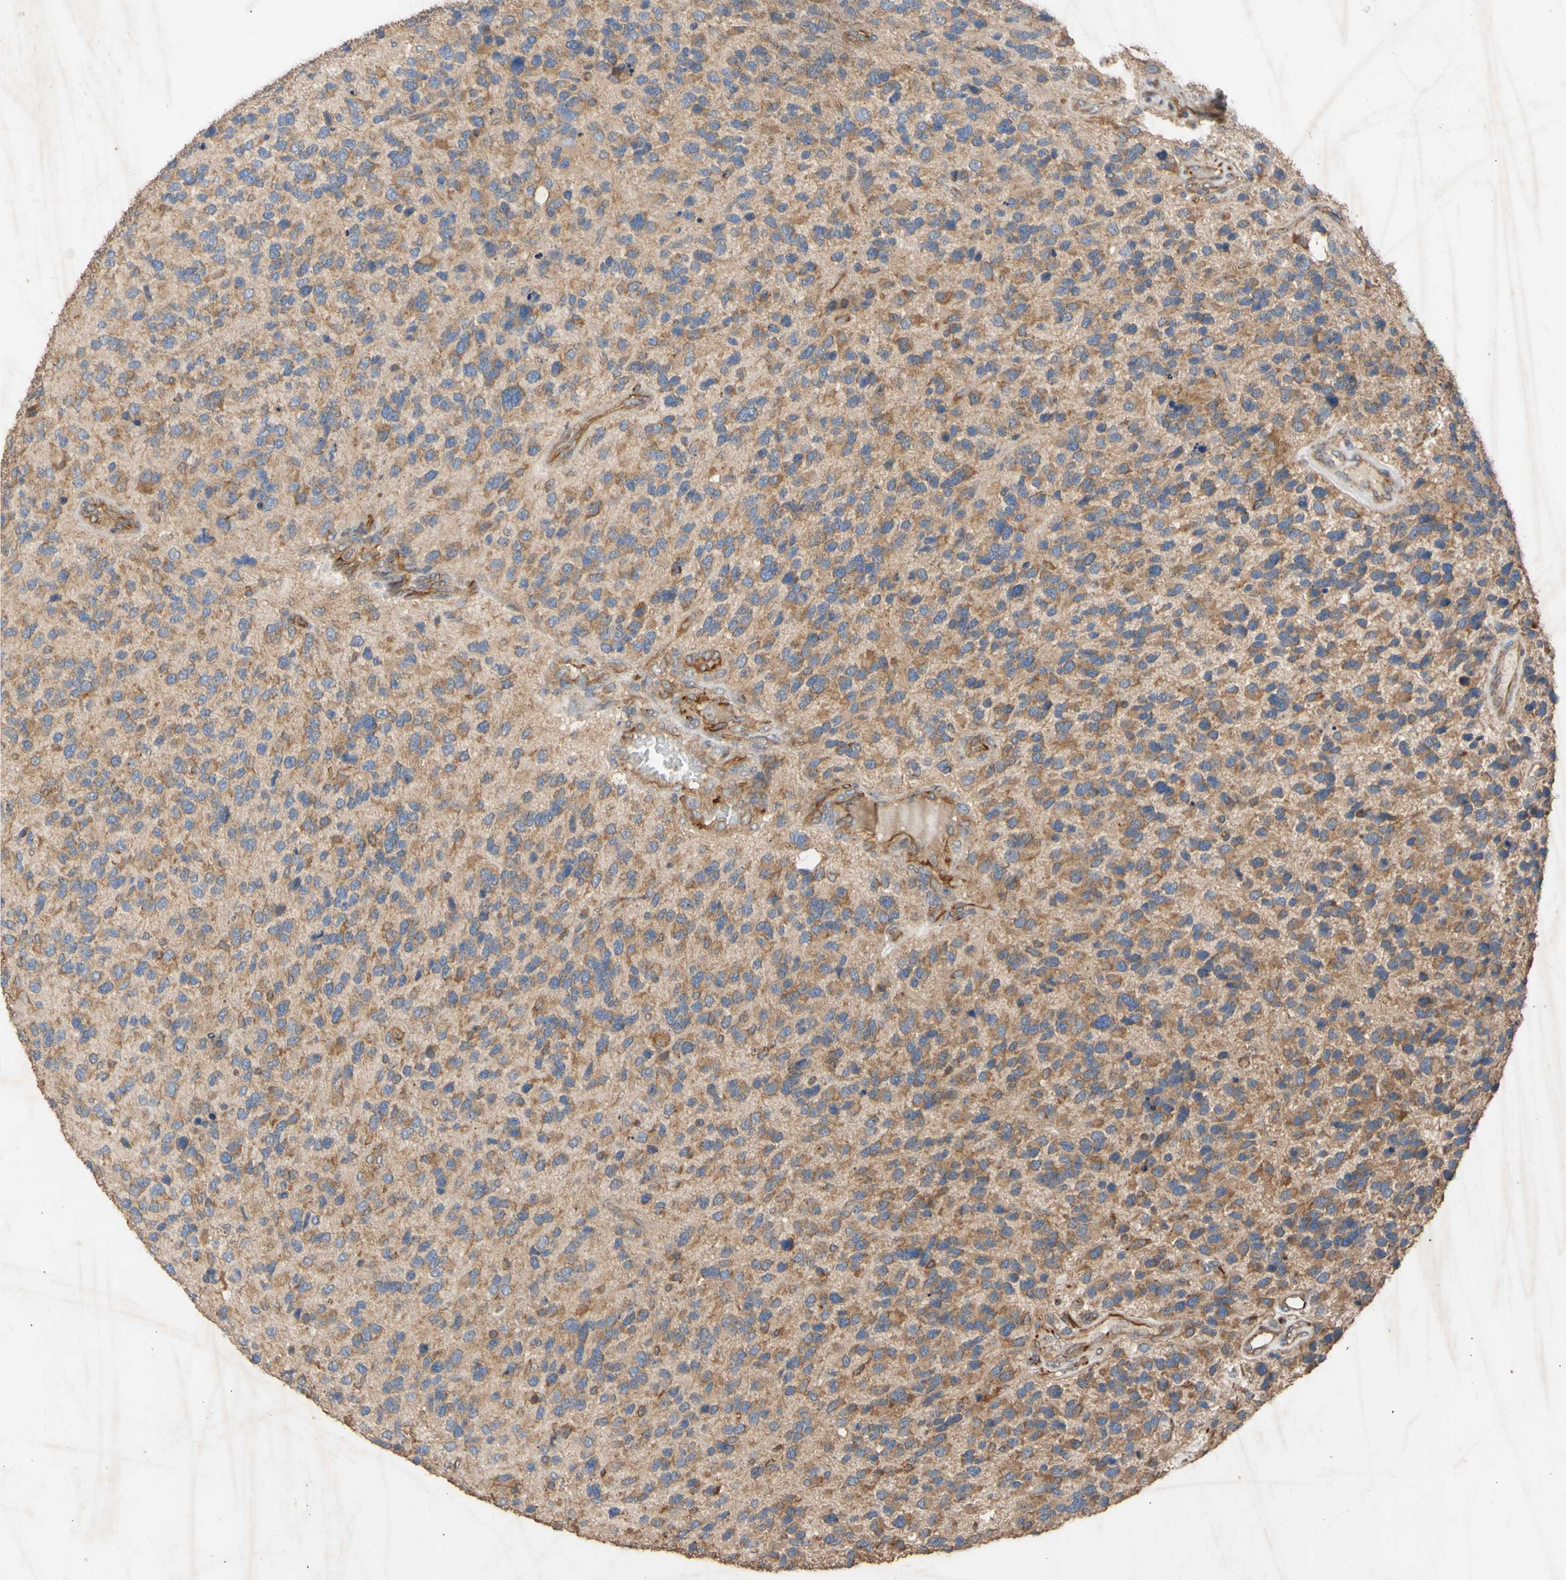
{"staining": {"intensity": "moderate", "quantity": ">75%", "location": "cytoplasmic/membranous"}, "tissue": "glioma", "cell_type": "Tumor cells", "image_type": "cancer", "snomed": [{"axis": "morphology", "description": "Glioma, malignant, High grade"}, {"axis": "topography", "description": "Brain"}], "caption": "A medium amount of moderate cytoplasmic/membranous staining is identified in about >75% of tumor cells in malignant high-grade glioma tissue. (DAB (3,3'-diaminobenzidine) = brown stain, brightfield microscopy at high magnification).", "gene": "EIF2S3", "patient": {"sex": "female", "age": 58}}